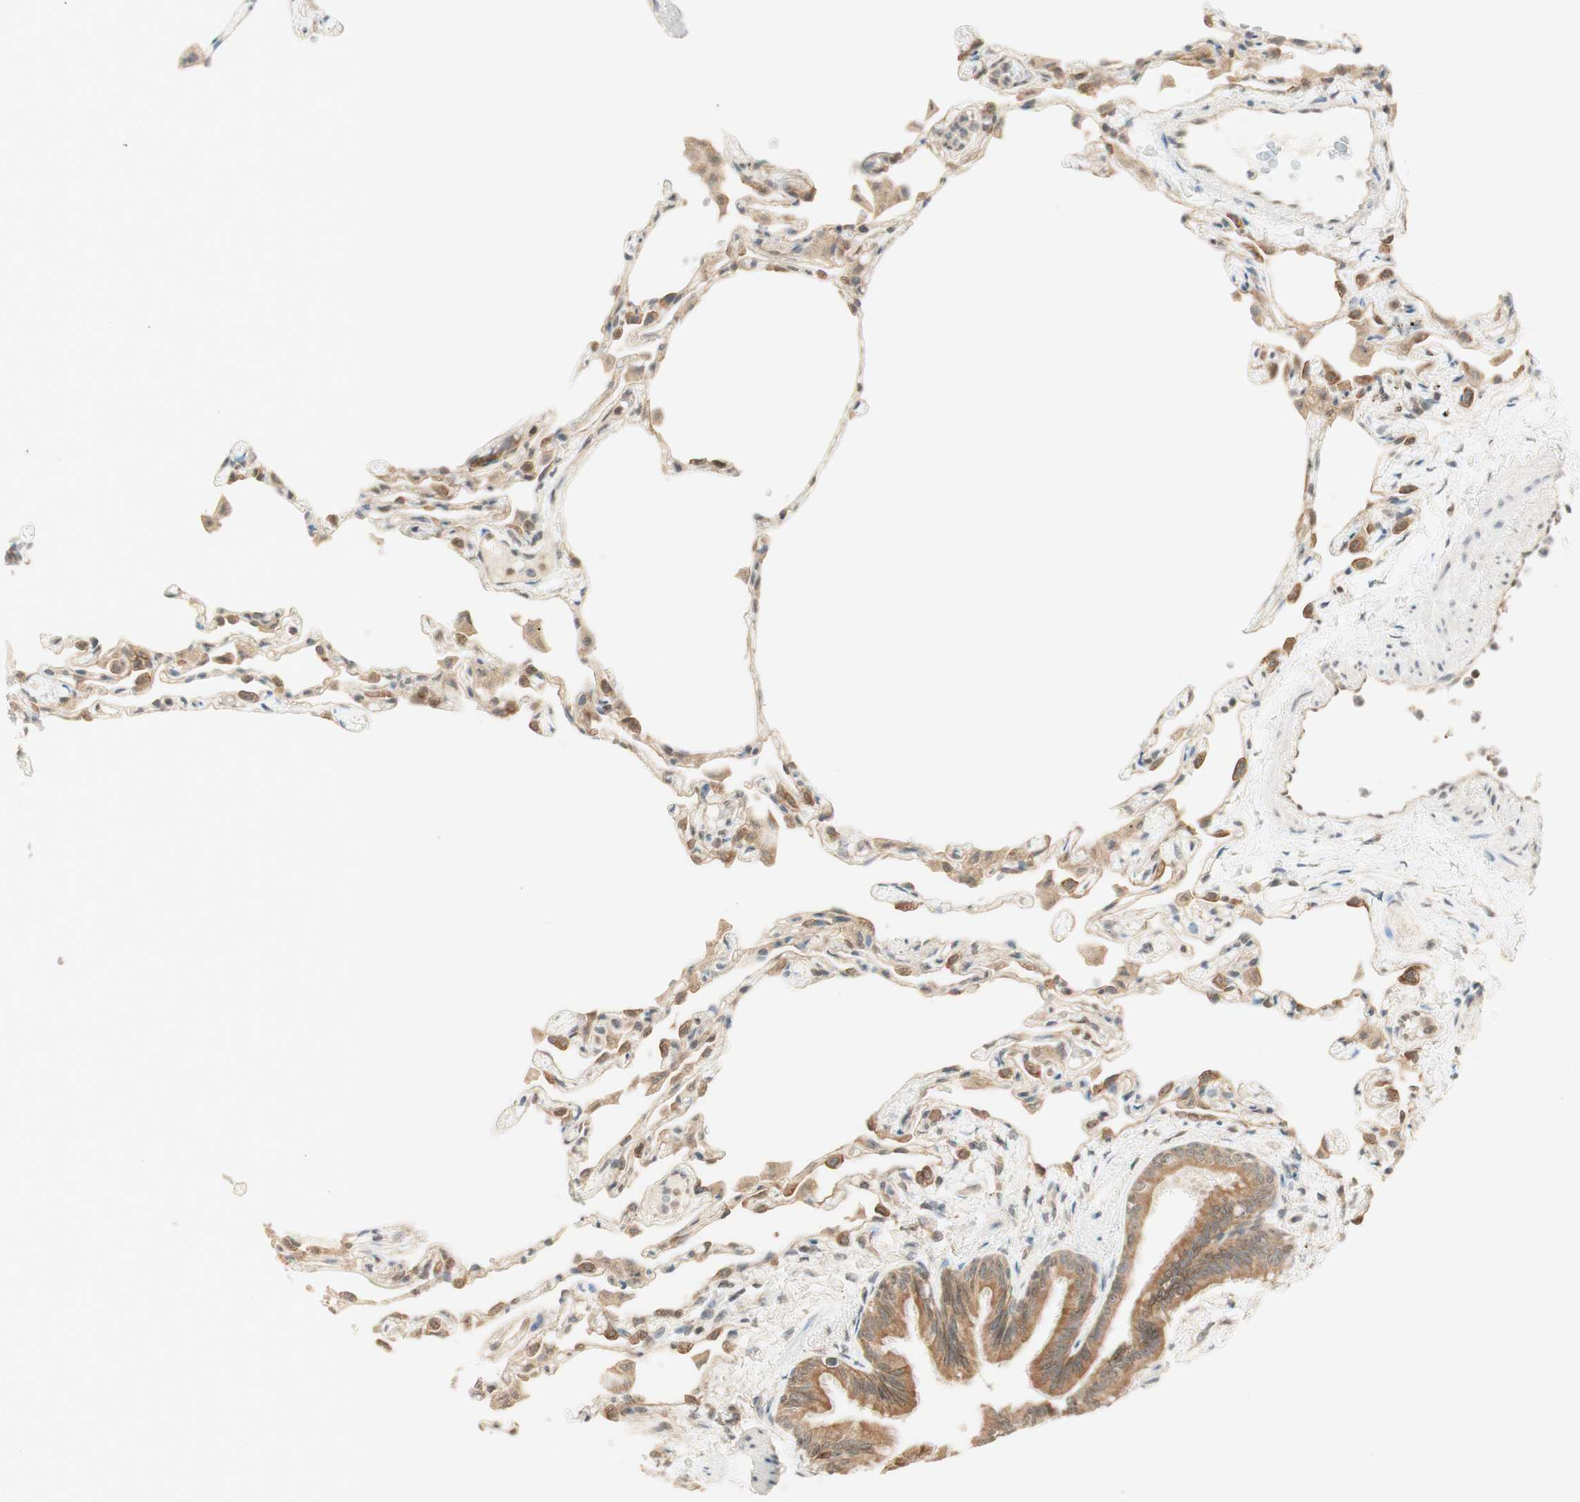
{"staining": {"intensity": "weak", "quantity": "25%-75%", "location": "cytoplasmic/membranous"}, "tissue": "lung", "cell_type": "Alveolar cells", "image_type": "normal", "snomed": [{"axis": "morphology", "description": "Normal tissue, NOS"}, {"axis": "topography", "description": "Lung"}], "caption": "High-power microscopy captured an immunohistochemistry image of normal lung, revealing weak cytoplasmic/membranous positivity in about 25%-75% of alveolar cells.", "gene": "SPINT2", "patient": {"sex": "female", "age": 49}}